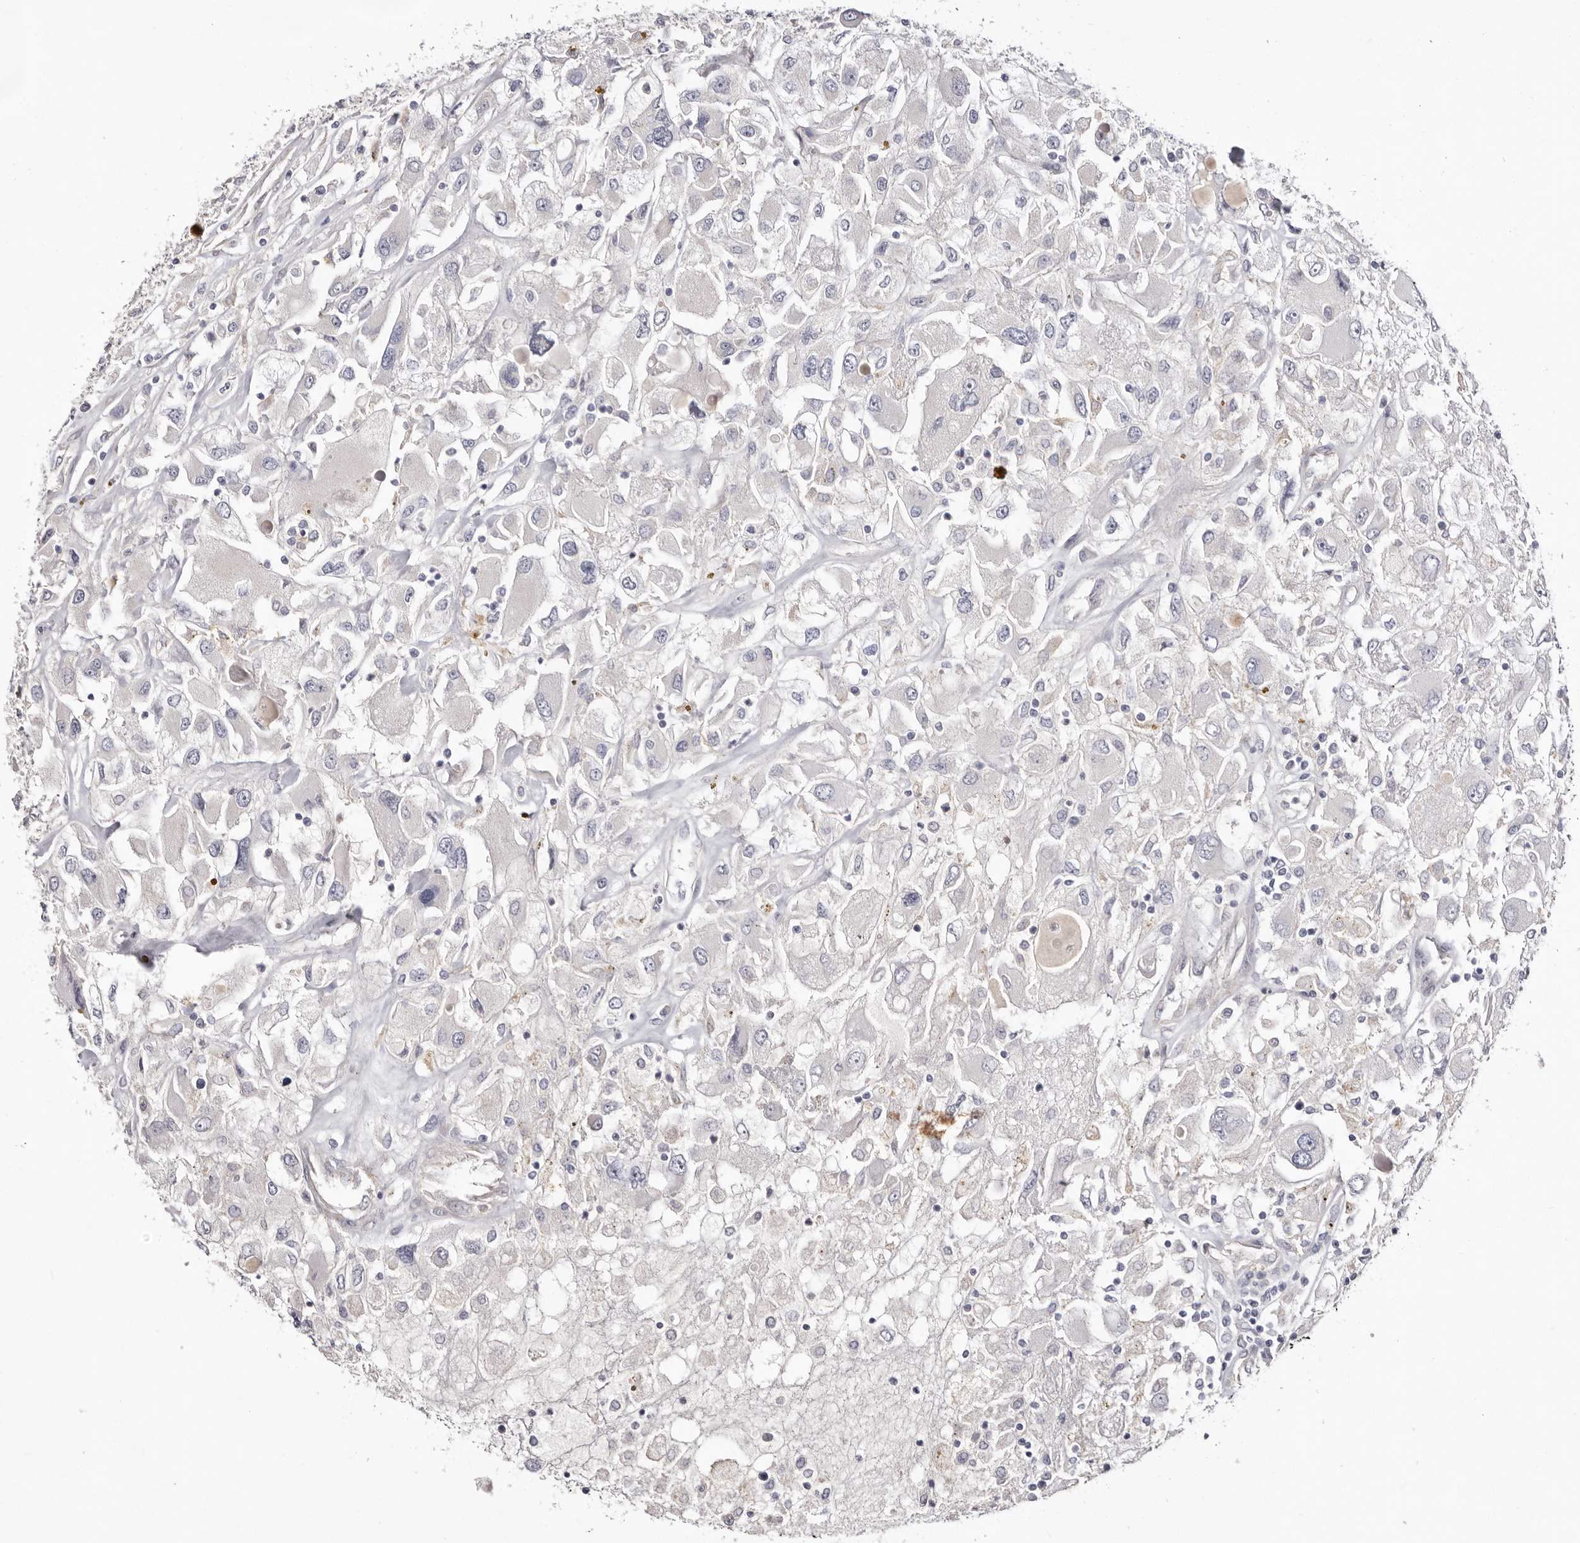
{"staining": {"intensity": "negative", "quantity": "none", "location": "none"}, "tissue": "renal cancer", "cell_type": "Tumor cells", "image_type": "cancer", "snomed": [{"axis": "morphology", "description": "Adenocarcinoma, NOS"}, {"axis": "topography", "description": "Kidney"}], "caption": "Protein analysis of renal cancer displays no significant positivity in tumor cells. (DAB IHC with hematoxylin counter stain).", "gene": "FAM167B", "patient": {"sex": "female", "age": 52}}